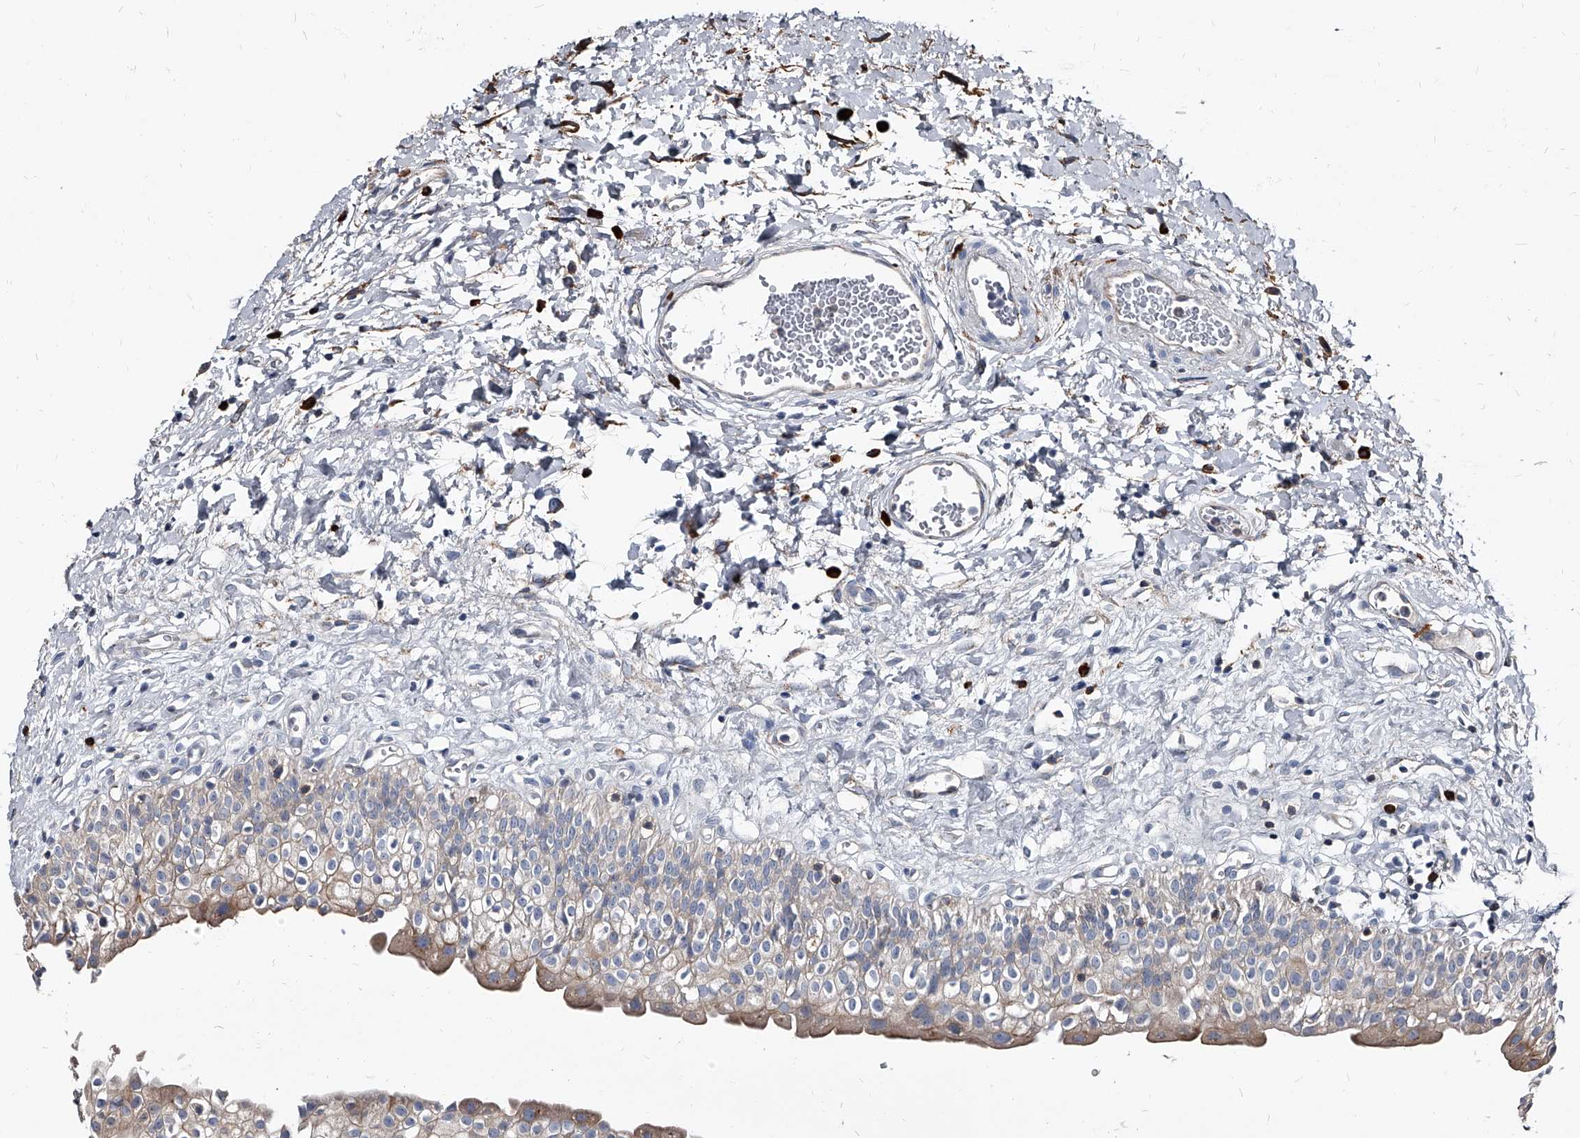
{"staining": {"intensity": "weak", "quantity": "<25%", "location": "cytoplasmic/membranous"}, "tissue": "urinary bladder", "cell_type": "Urothelial cells", "image_type": "normal", "snomed": [{"axis": "morphology", "description": "Normal tissue, NOS"}, {"axis": "topography", "description": "Urinary bladder"}], "caption": "DAB immunohistochemical staining of benign human urinary bladder displays no significant staining in urothelial cells.", "gene": "PGLYRP3", "patient": {"sex": "male", "age": 51}}